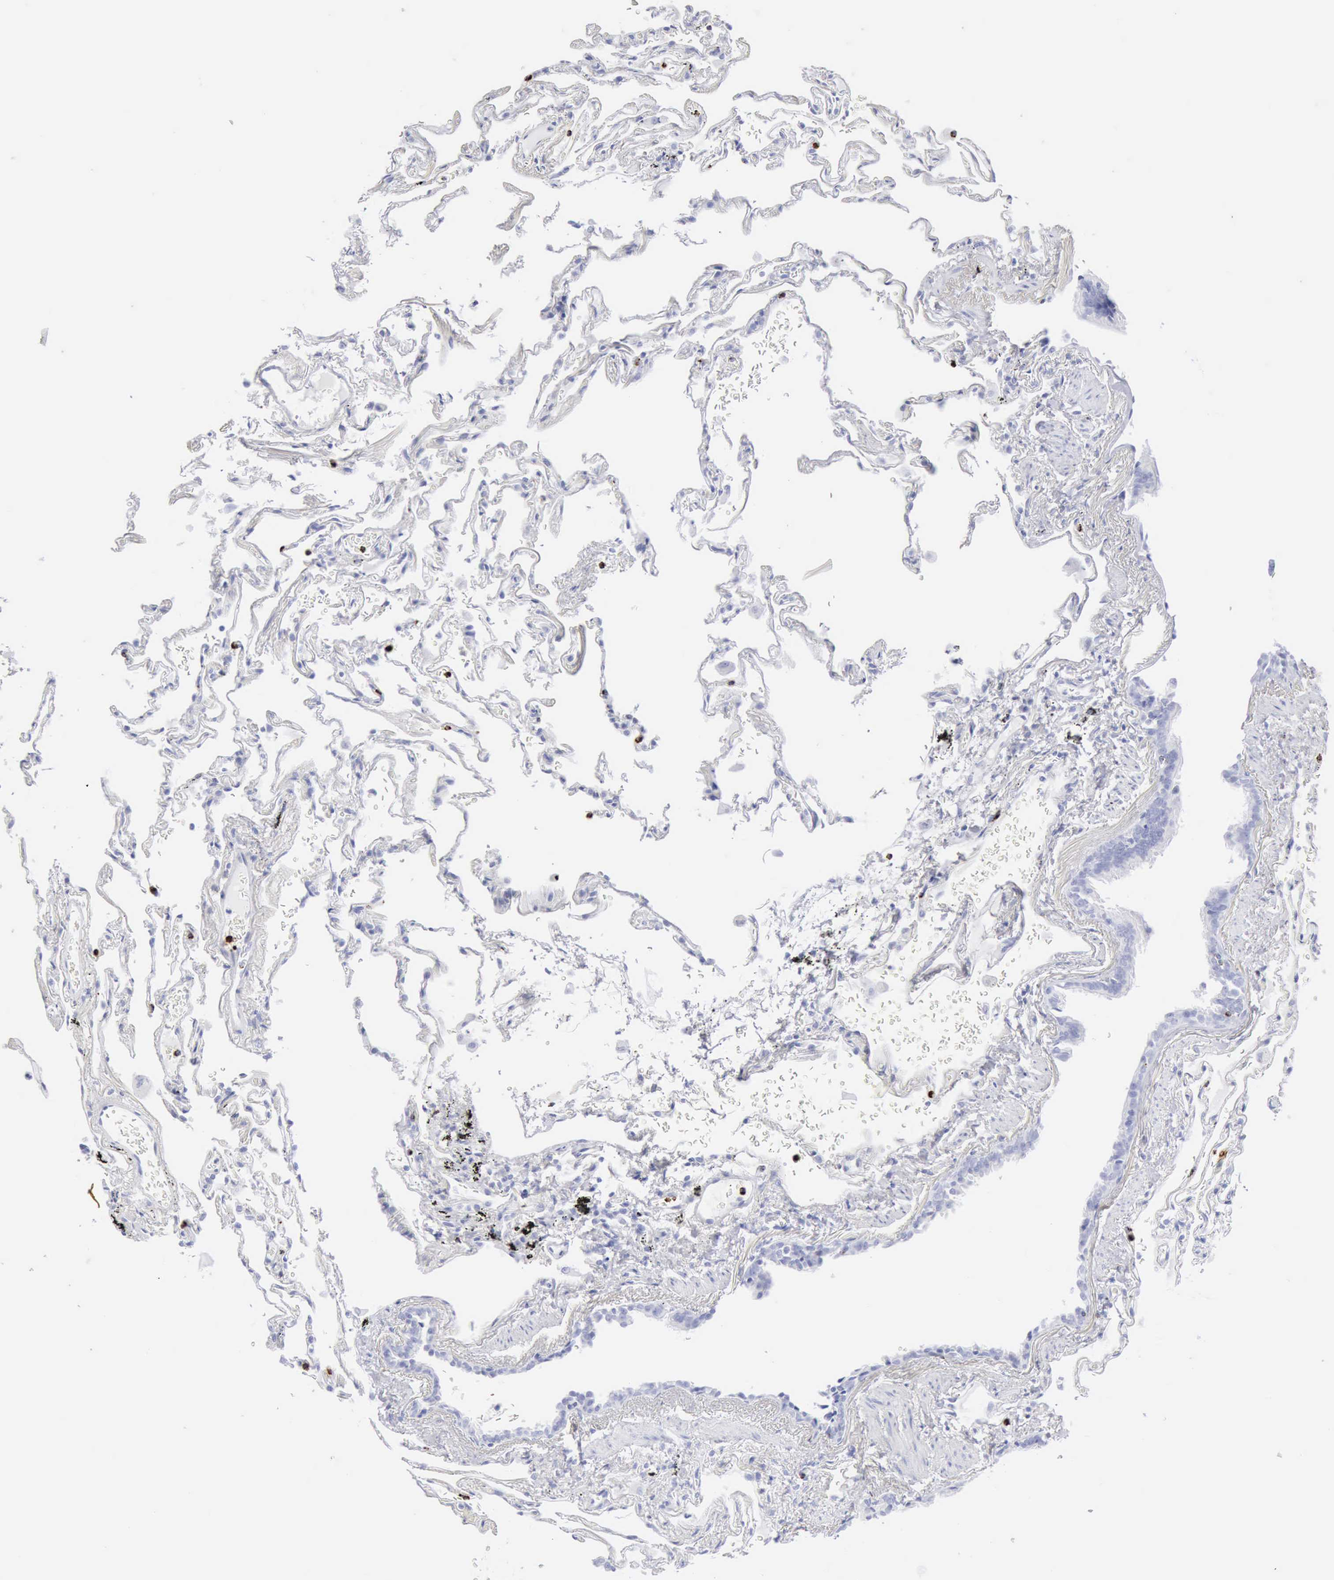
{"staining": {"intensity": "negative", "quantity": "none", "location": "none"}, "tissue": "lung", "cell_type": "Alveolar cells", "image_type": "normal", "snomed": [{"axis": "morphology", "description": "Normal tissue, NOS"}, {"axis": "morphology", "description": "Inflammation, NOS"}, {"axis": "topography", "description": "Lung"}], "caption": "High magnification brightfield microscopy of benign lung stained with DAB (3,3'-diaminobenzidine) (brown) and counterstained with hematoxylin (blue): alveolar cells show no significant staining.", "gene": "GZMB", "patient": {"sex": "male", "age": 69}}